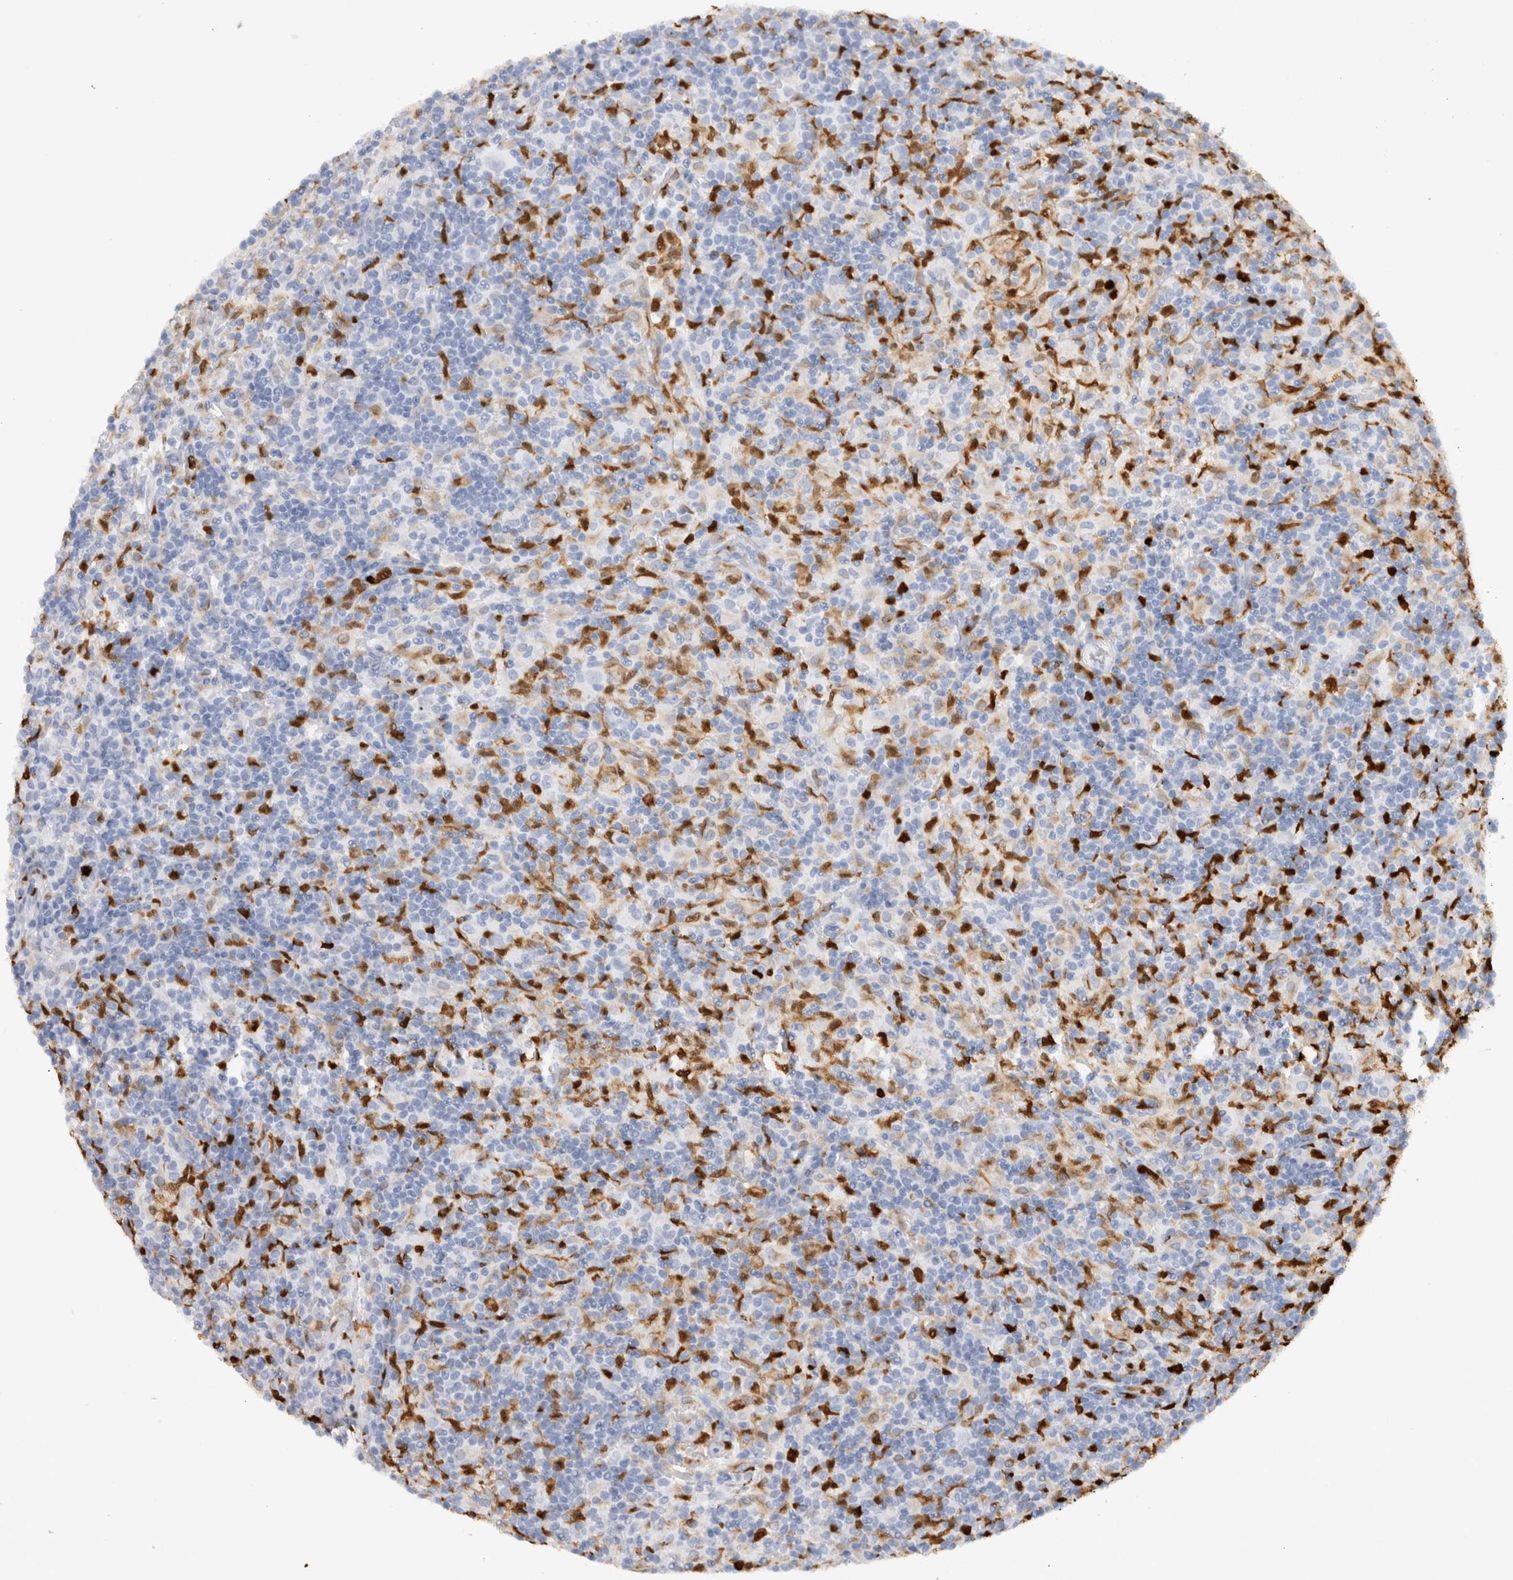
{"staining": {"intensity": "negative", "quantity": "none", "location": "none"}, "tissue": "lymphoma", "cell_type": "Tumor cells", "image_type": "cancer", "snomed": [{"axis": "morphology", "description": "Hodgkin's disease, NOS"}, {"axis": "topography", "description": "Lymph node"}], "caption": "Human lymphoma stained for a protein using IHC displays no staining in tumor cells.", "gene": "S100A8", "patient": {"sex": "male", "age": 70}}